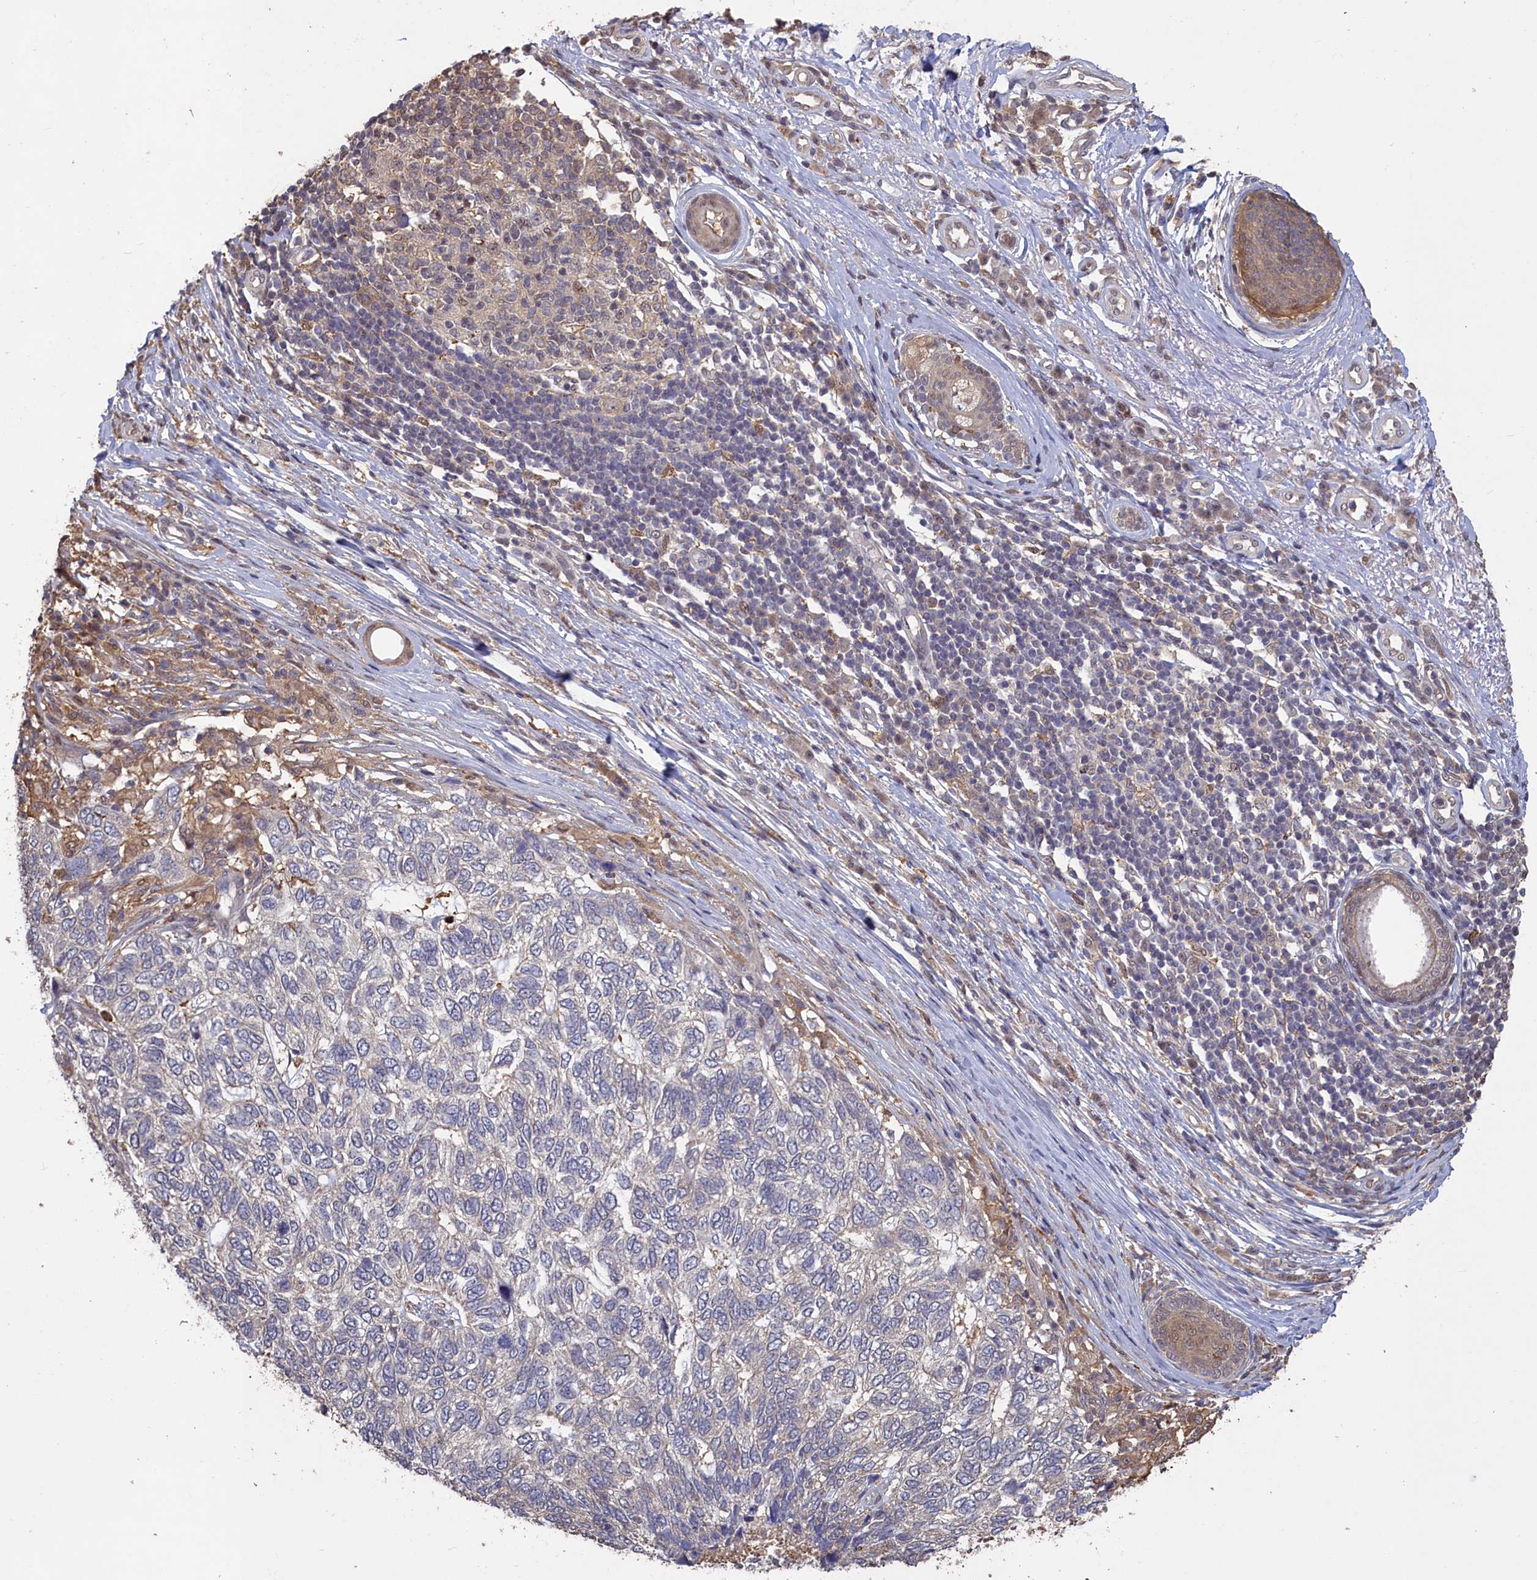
{"staining": {"intensity": "negative", "quantity": "none", "location": "none"}, "tissue": "skin cancer", "cell_type": "Tumor cells", "image_type": "cancer", "snomed": [{"axis": "morphology", "description": "Basal cell carcinoma"}, {"axis": "topography", "description": "Skin"}], "caption": "Skin basal cell carcinoma was stained to show a protein in brown. There is no significant expression in tumor cells.", "gene": "UCHL3", "patient": {"sex": "female", "age": 65}}